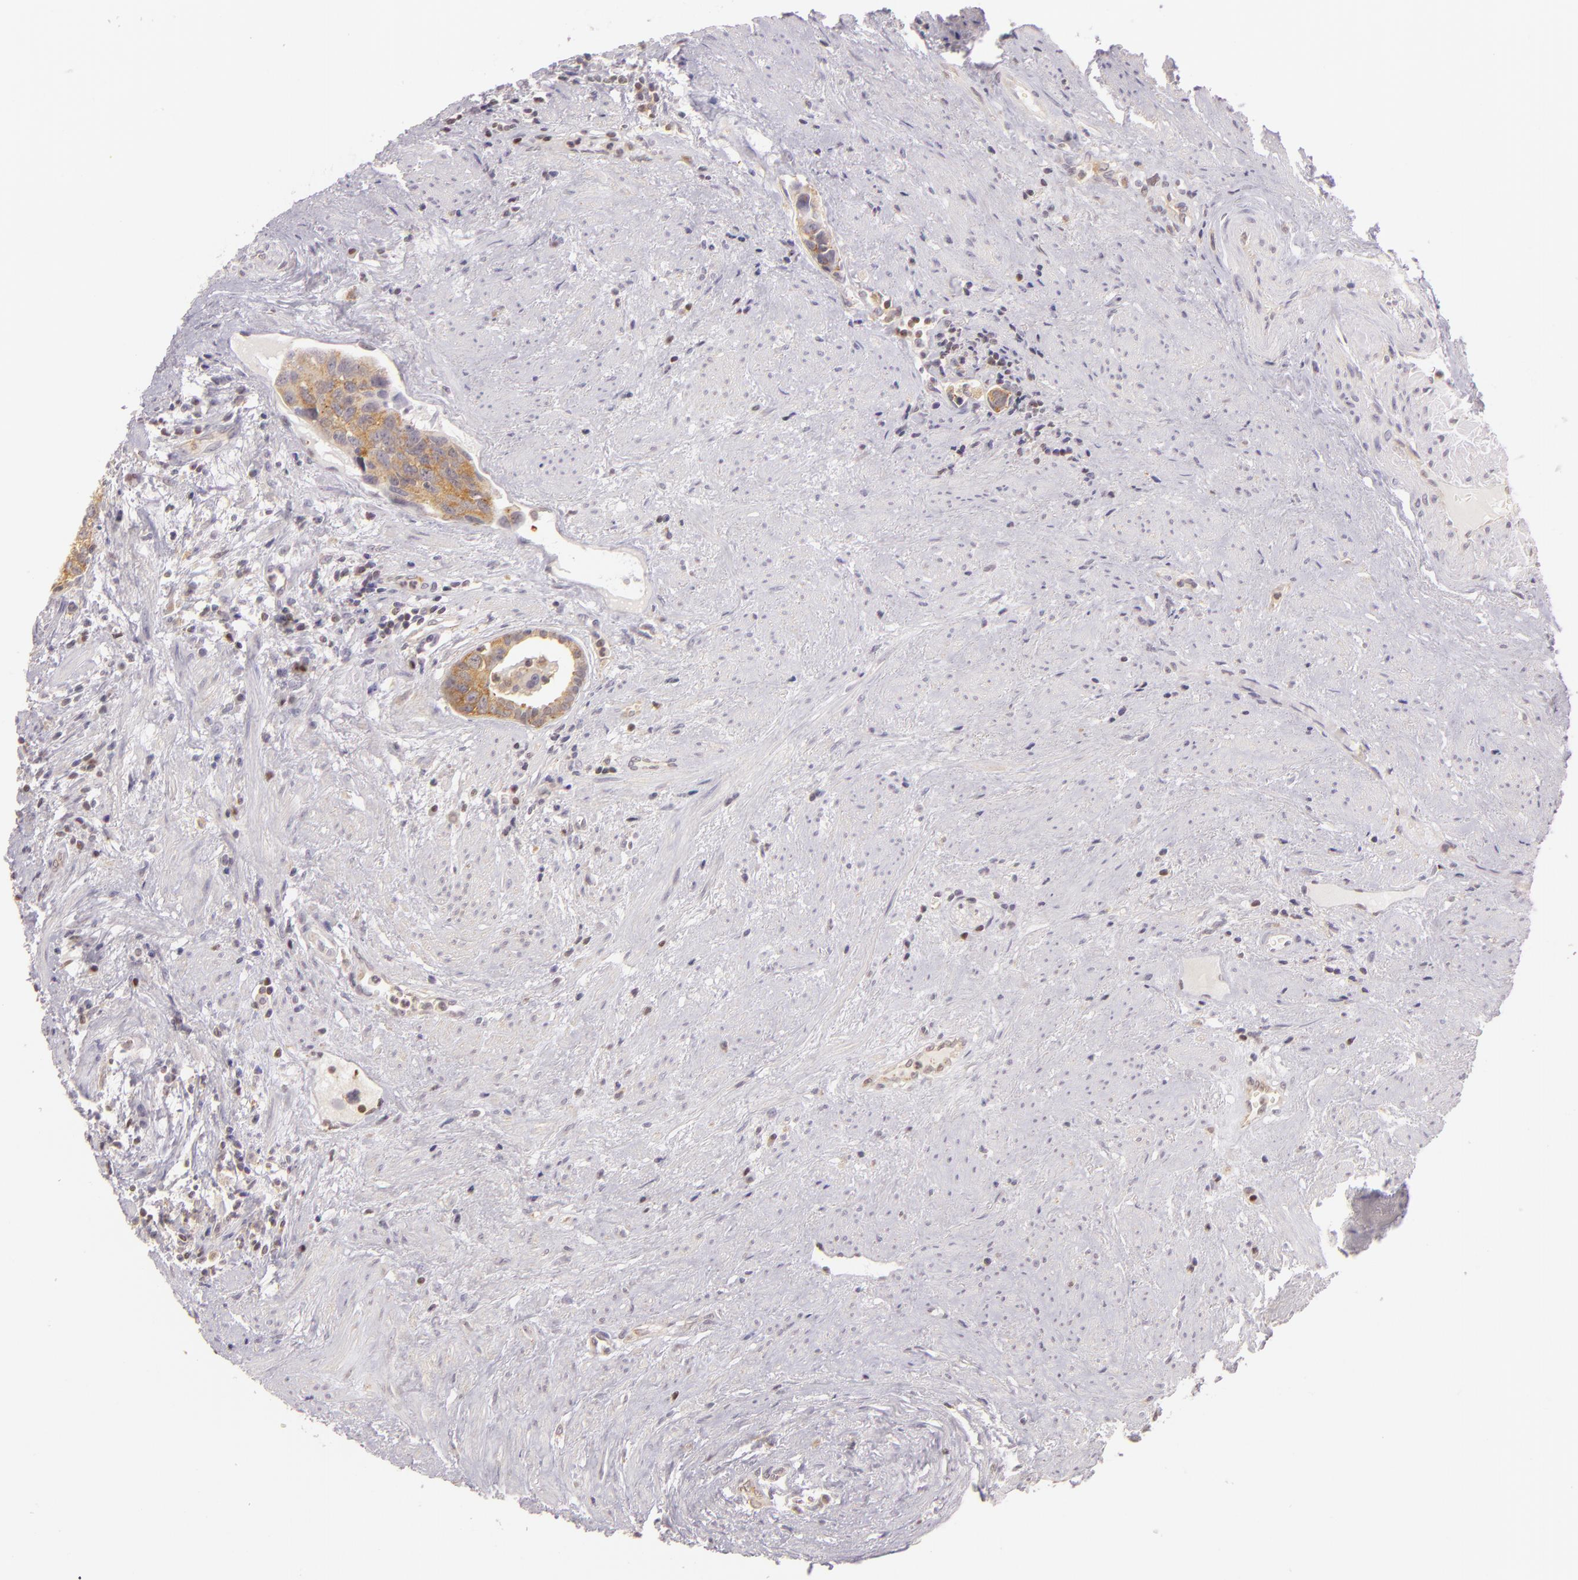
{"staining": {"intensity": "moderate", "quantity": "25%-75%", "location": "cytoplasmic/membranous"}, "tissue": "urothelial cancer", "cell_type": "Tumor cells", "image_type": "cancer", "snomed": [{"axis": "morphology", "description": "Urothelial carcinoma, High grade"}, {"axis": "topography", "description": "Urinary bladder"}], "caption": "Immunohistochemical staining of urothelial cancer reveals moderate cytoplasmic/membranous protein positivity in about 25%-75% of tumor cells.", "gene": "IMPDH1", "patient": {"sex": "male", "age": 81}}